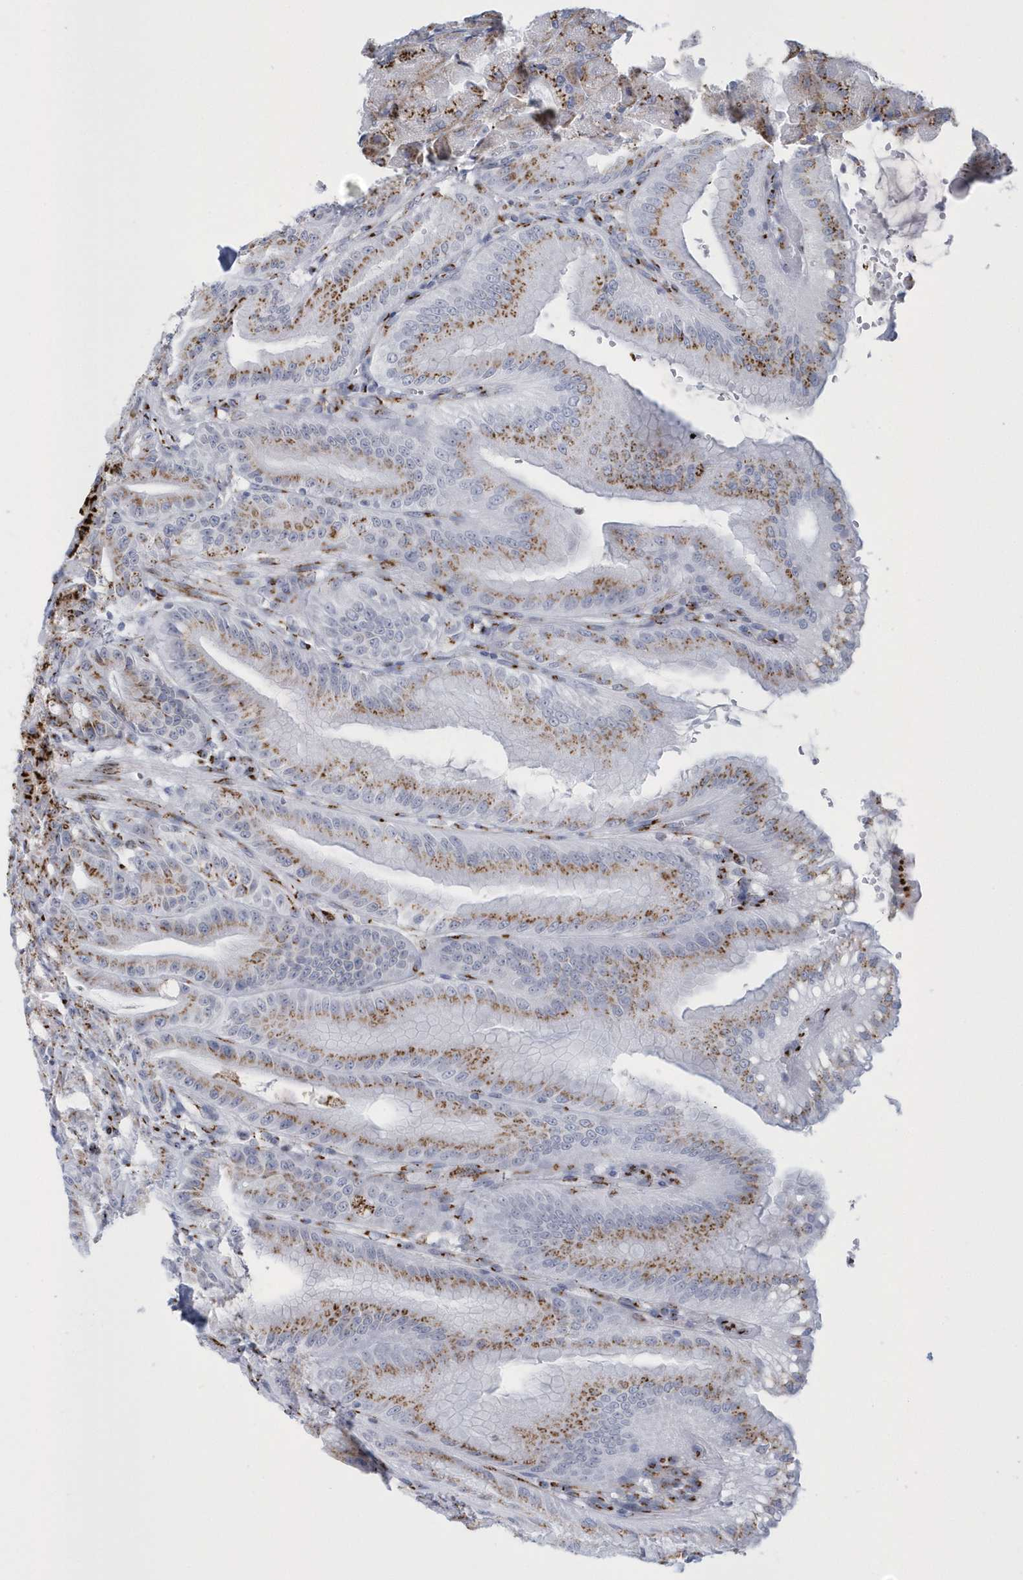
{"staining": {"intensity": "strong", "quantity": "25%-75%", "location": "cytoplasmic/membranous"}, "tissue": "stomach", "cell_type": "Glandular cells", "image_type": "normal", "snomed": [{"axis": "morphology", "description": "Normal tissue, NOS"}, {"axis": "topography", "description": "Stomach, upper"}, {"axis": "topography", "description": "Stomach, lower"}], "caption": "This histopathology image shows IHC staining of normal human stomach, with high strong cytoplasmic/membranous expression in approximately 25%-75% of glandular cells.", "gene": "SLX9", "patient": {"sex": "male", "age": 71}}